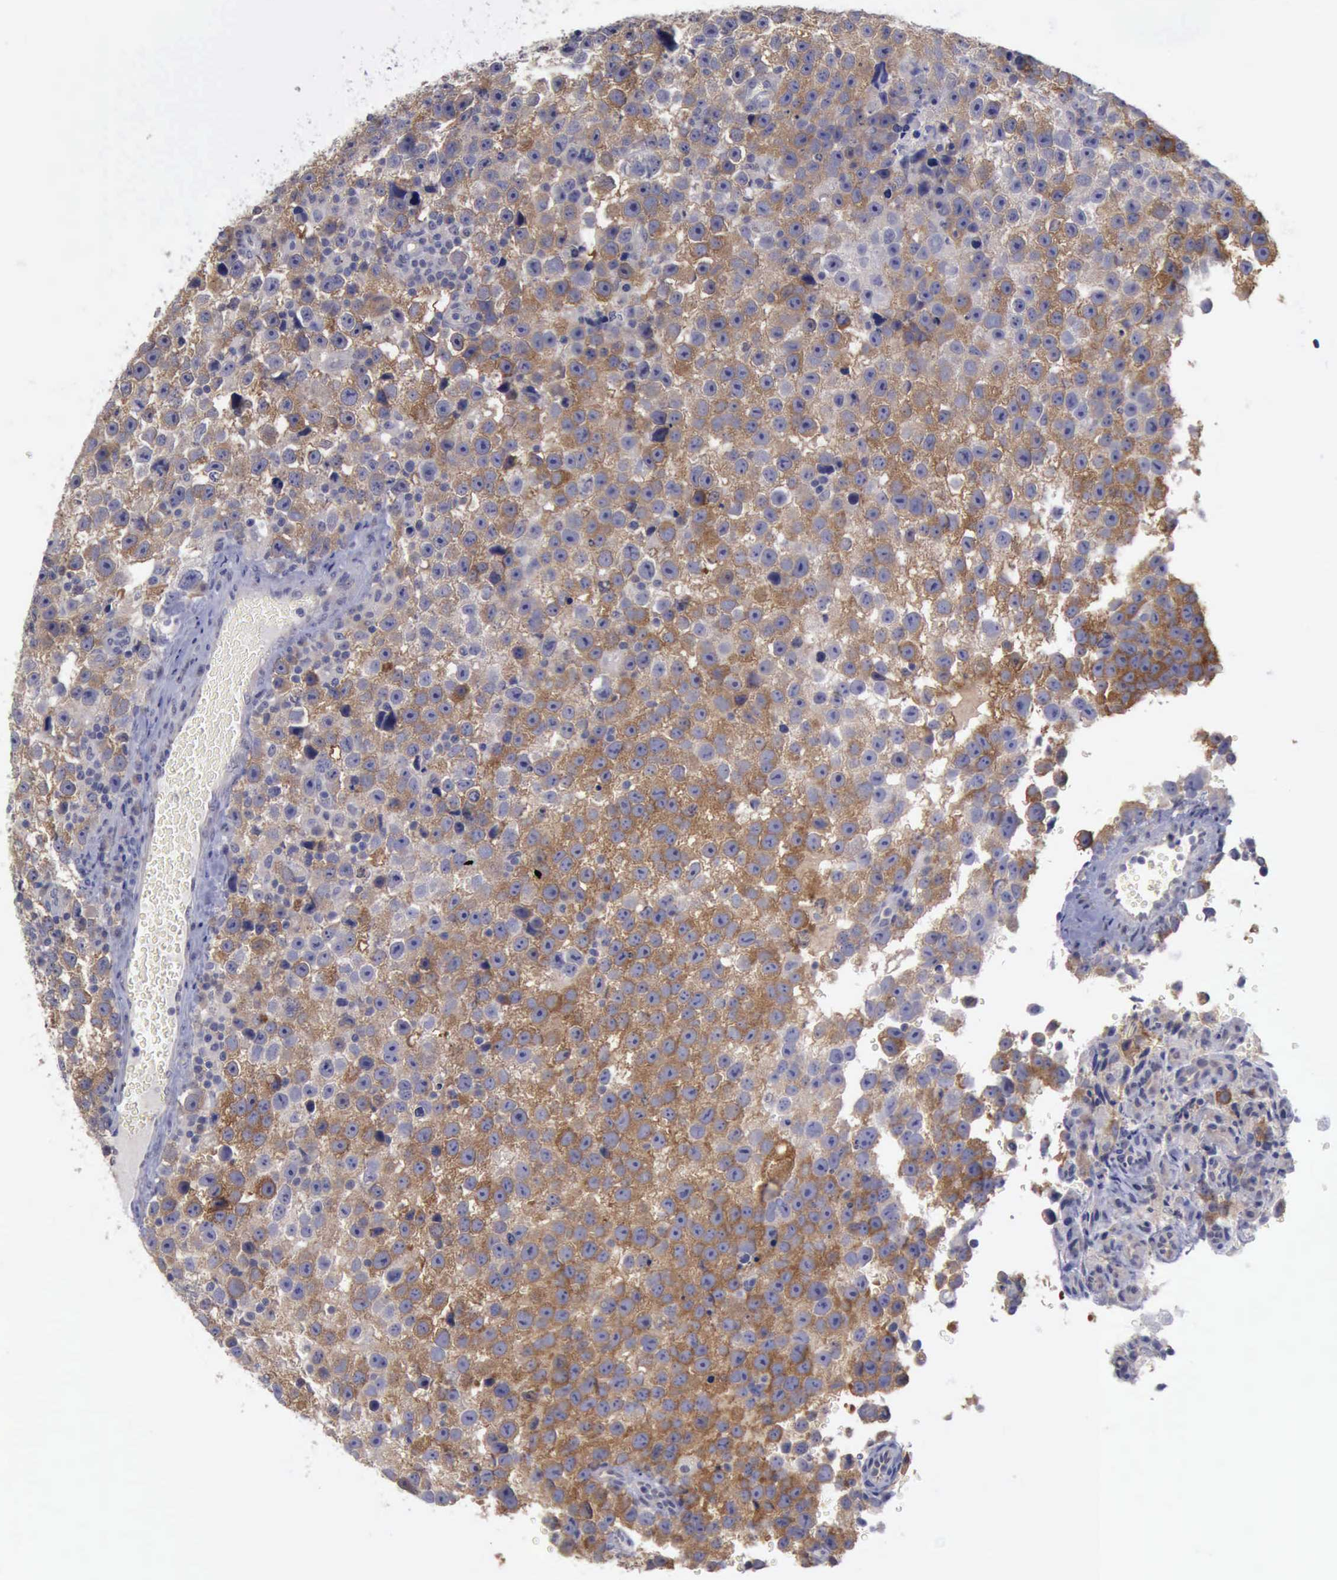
{"staining": {"intensity": "weak", "quantity": "25%-75%", "location": "cytoplasmic/membranous"}, "tissue": "testis cancer", "cell_type": "Tumor cells", "image_type": "cancer", "snomed": [{"axis": "morphology", "description": "Seminoma, NOS"}, {"axis": "topography", "description": "Testis"}], "caption": "This is an image of IHC staining of testis cancer, which shows weak expression in the cytoplasmic/membranous of tumor cells.", "gene": "PHKA1", "patient": {"sex": "male", "age": 33}}